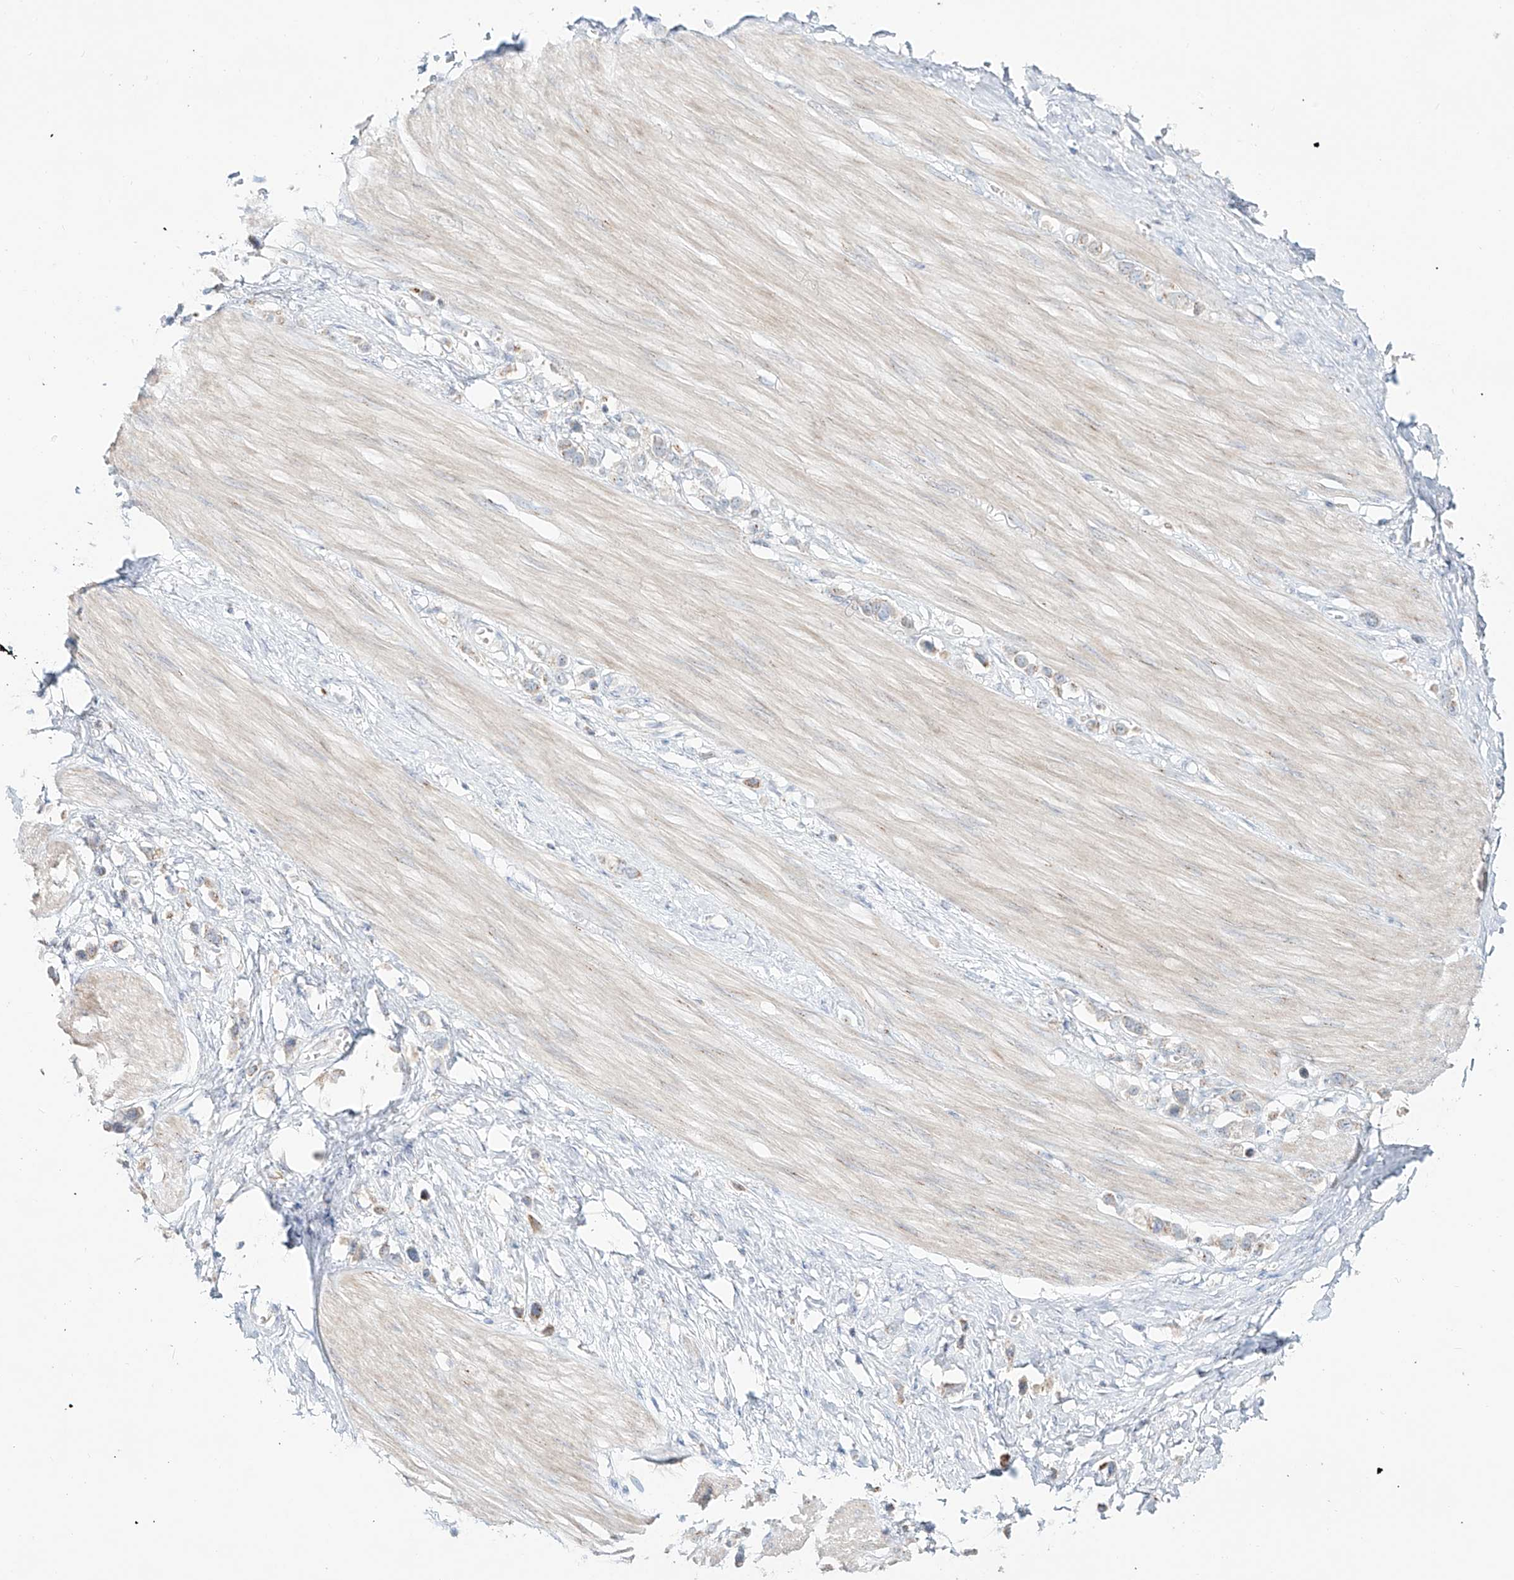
{"staining": {"intensity": "weak", "quantity": "<25%", "location": "cytoplasmic/membranous"}, "tissue": "stomach cancer", "cell_type": "Tumor cells", "image_type": "cancer", "snomed": [{"axis": "morphology", "description": "Adenocarcinoma, NOS"}, {"axis": "topography", "description": "Stomach"}], "caption": "A high-resolution micrograph shows immunohistochemistry staining of adenocarcinoma (stomach), which exhibits no significant positivity in tumor cells. (Stains: DAB (3,3'-diaminobenzidine) immunohistochemistry (IHC) with hematoxylin counter stain, Microscopy: brightfield microscopy at high magnification).", "gene": "BSDC1", "patient": {"sex": "female", "age": 65}}